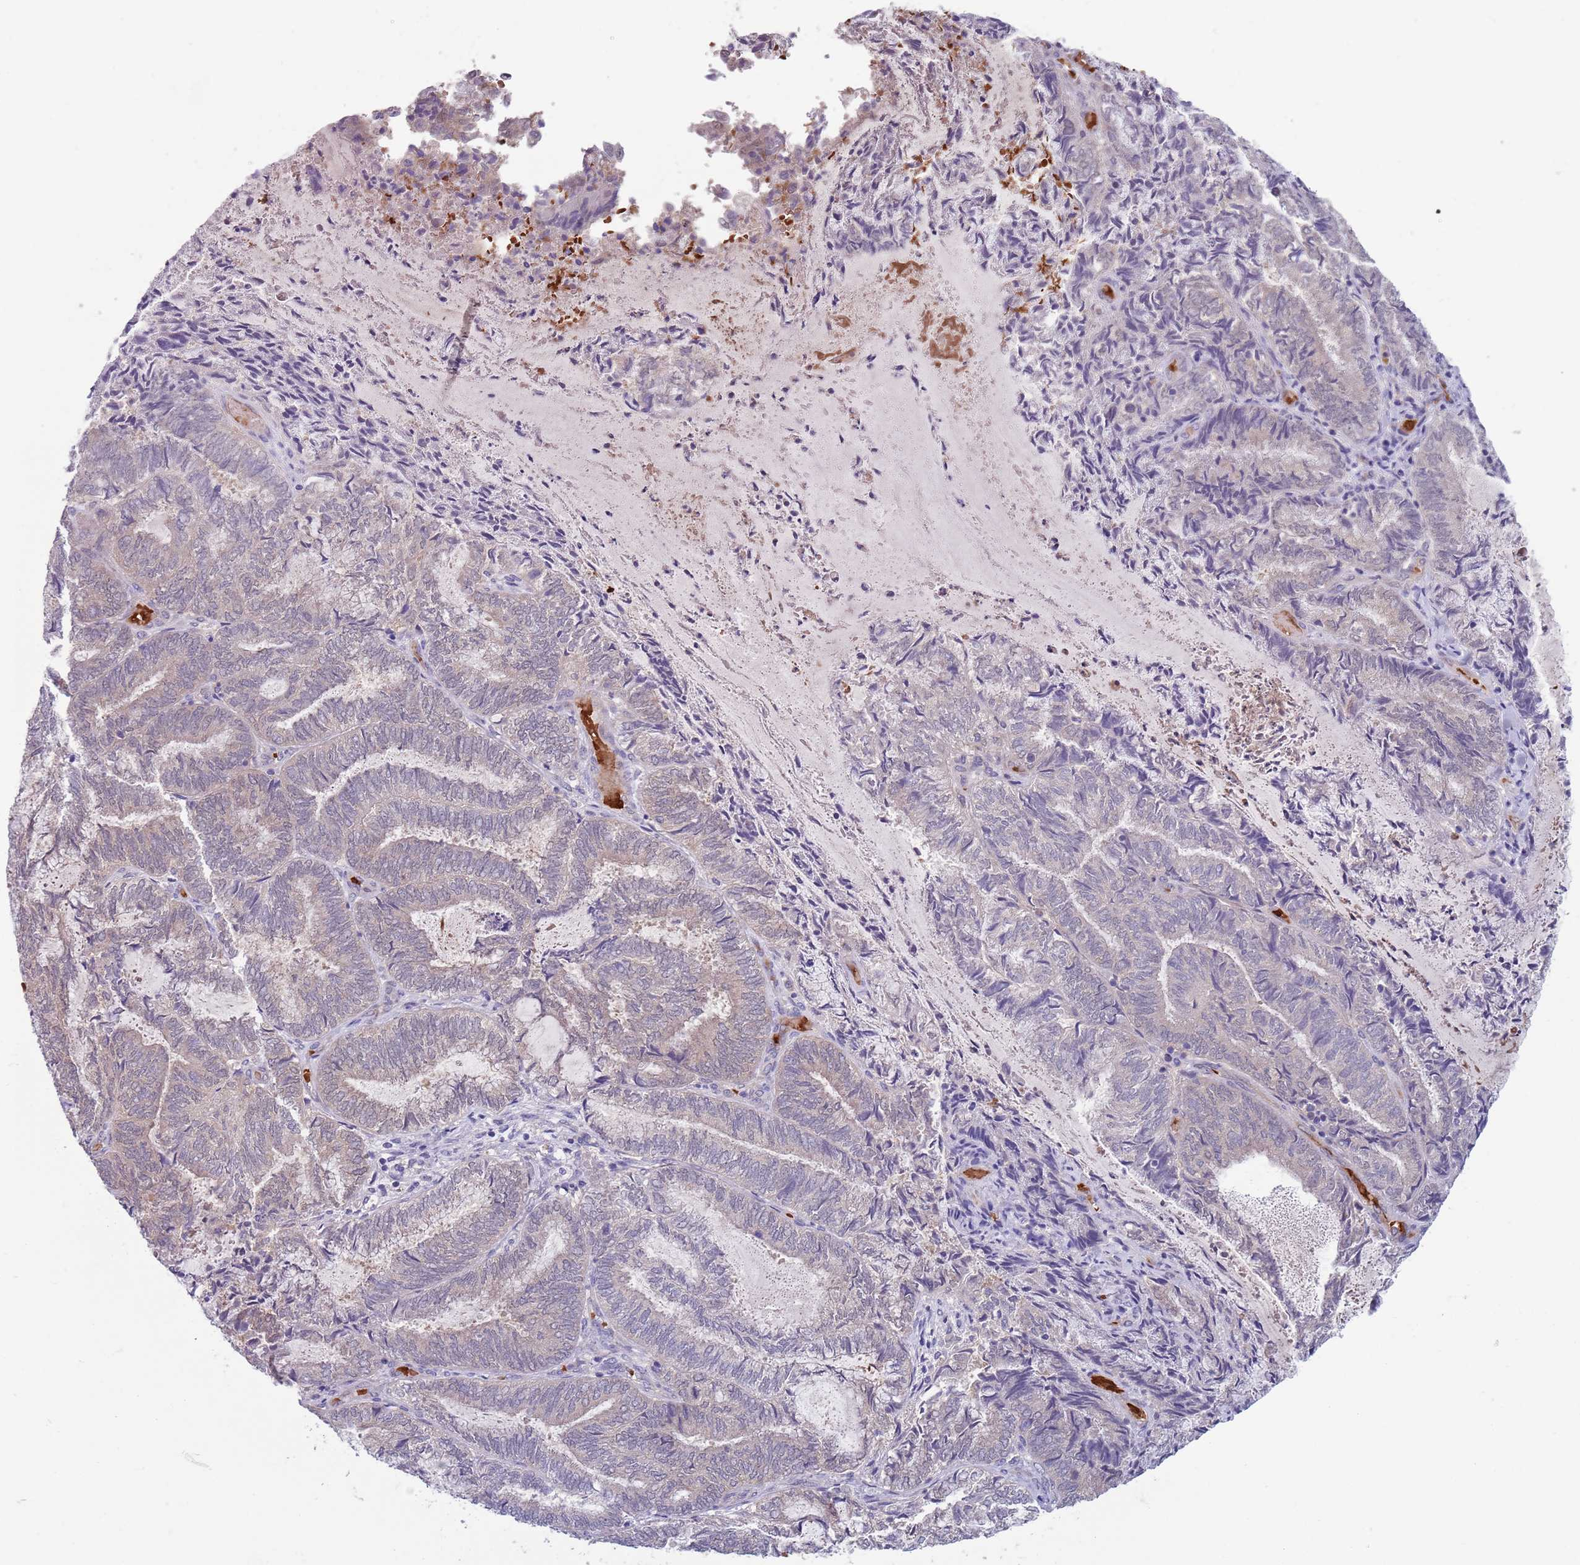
{"staining": {"intensity": "negative", "quantity": "none", "location": "none"}, "tissue": "endometrial cancer", "cell_type": "Tumor cells", "image_type": "cancer", "snomed": [{"axis": "morphology", "description": "Adenocarcinoma, NOS"}, {"axis": "topography", "description": "Endometrium"}], "caption": "Immunohistochemical staining of endometrial cancer (adenocarcinoma) exhibits no significant staining in tumor cells. (DAB immunohistochemistry with hematoxylin counter stain).", "gene": "CLNS1A", "patient": {"sex": "female", "age": 80}}